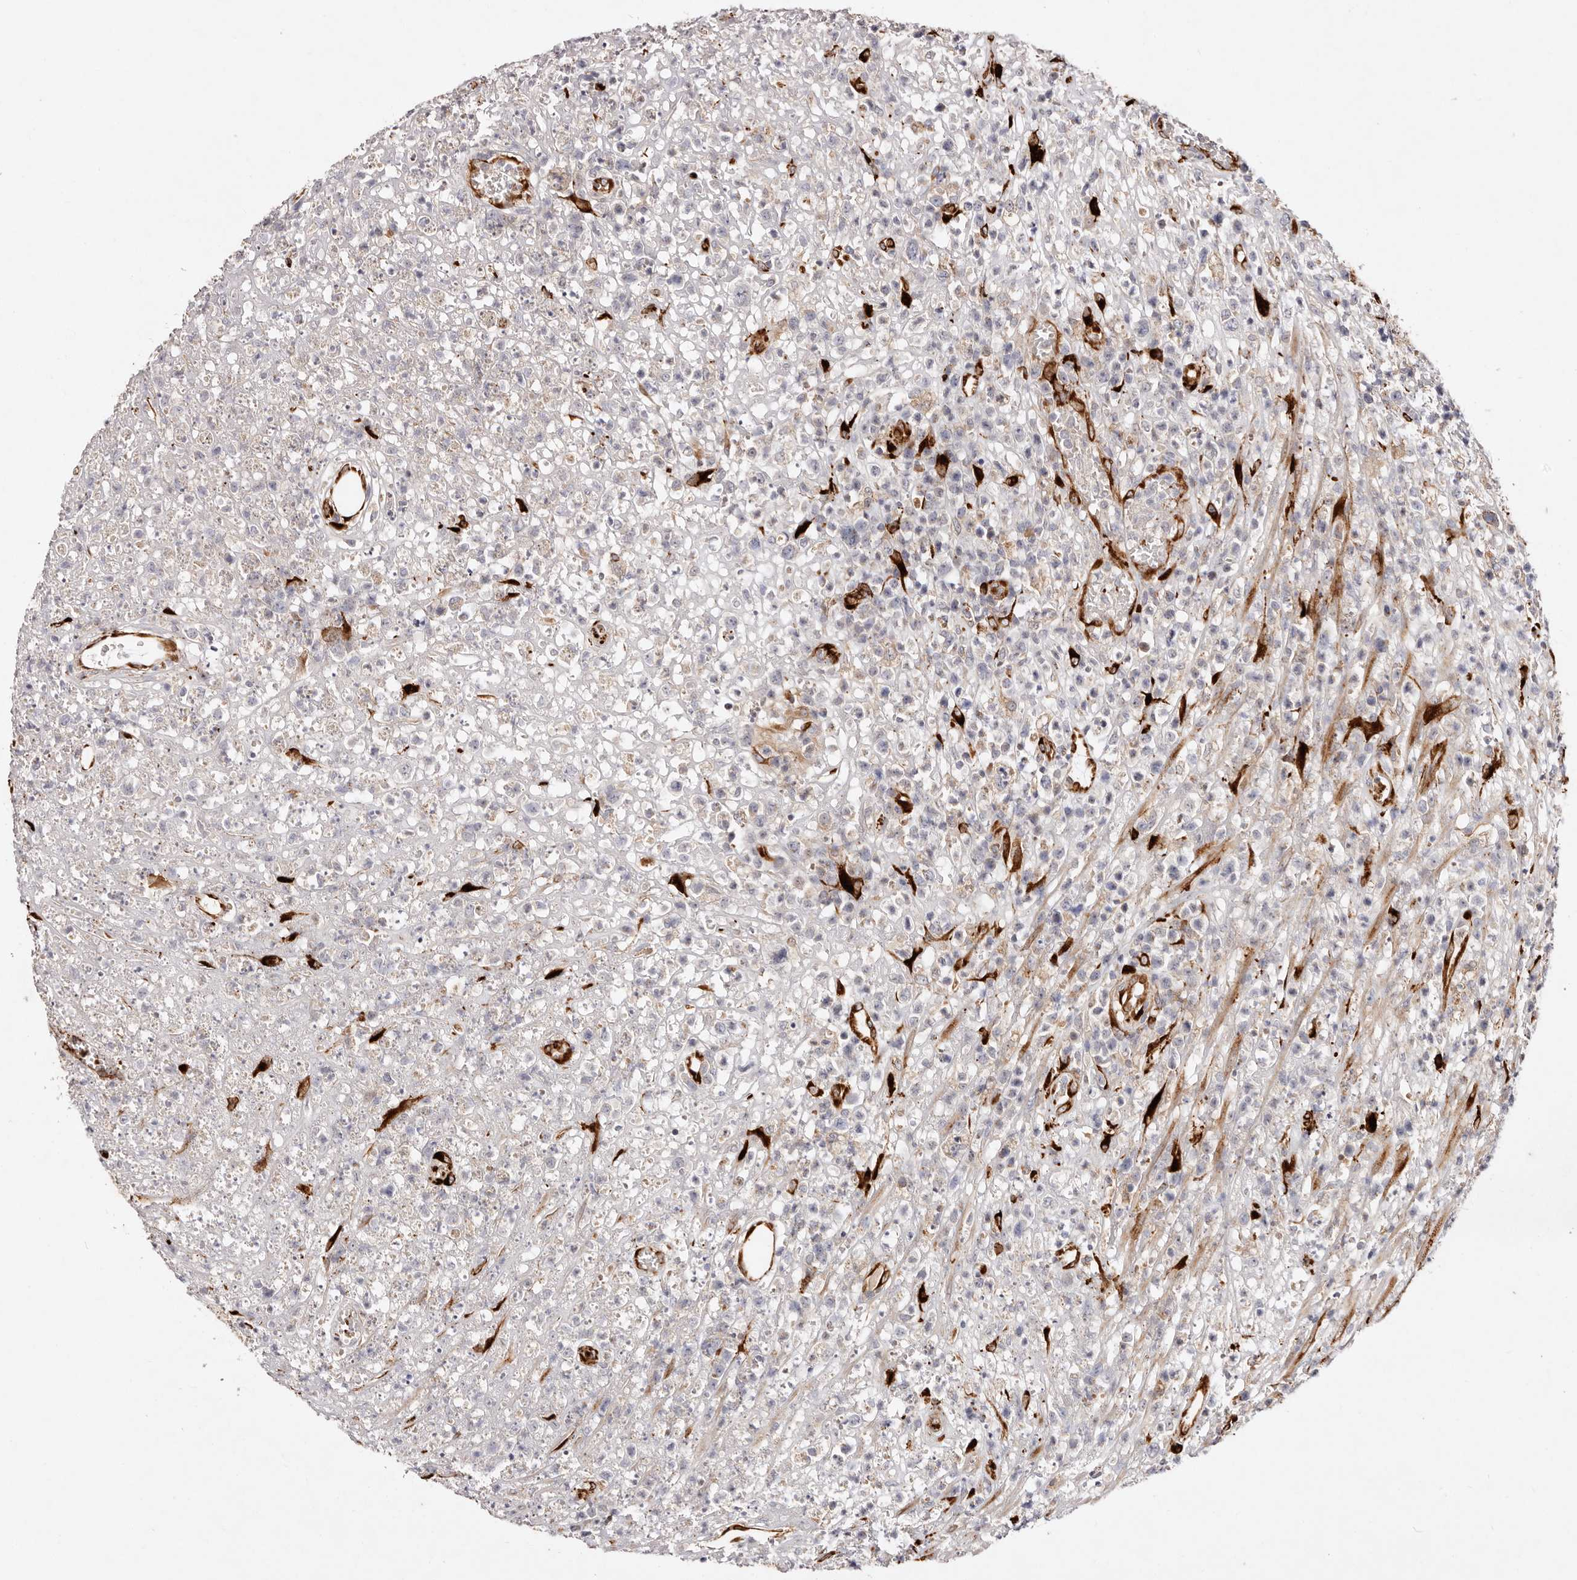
{"staining": {"intensity": "negative", "quantity": "none", "location": "none"}, "tissue": "lymphoma", "cell_type": "Tumor cells", "image_type": "cancer", "snomed": [{"axis": "morphology", "description": "Malignant lymphoma, non-Hodgkin's type, High grade"}, {"axis": "topography", "description": "Colon"}], "caption": "A micrograph of human high-grade malignant lymphoma, non-Hodgkin's type is negative for staining in tumor cells.", "gene": "SERPINH1", "patient": {"sex": "female", "age": 53}}